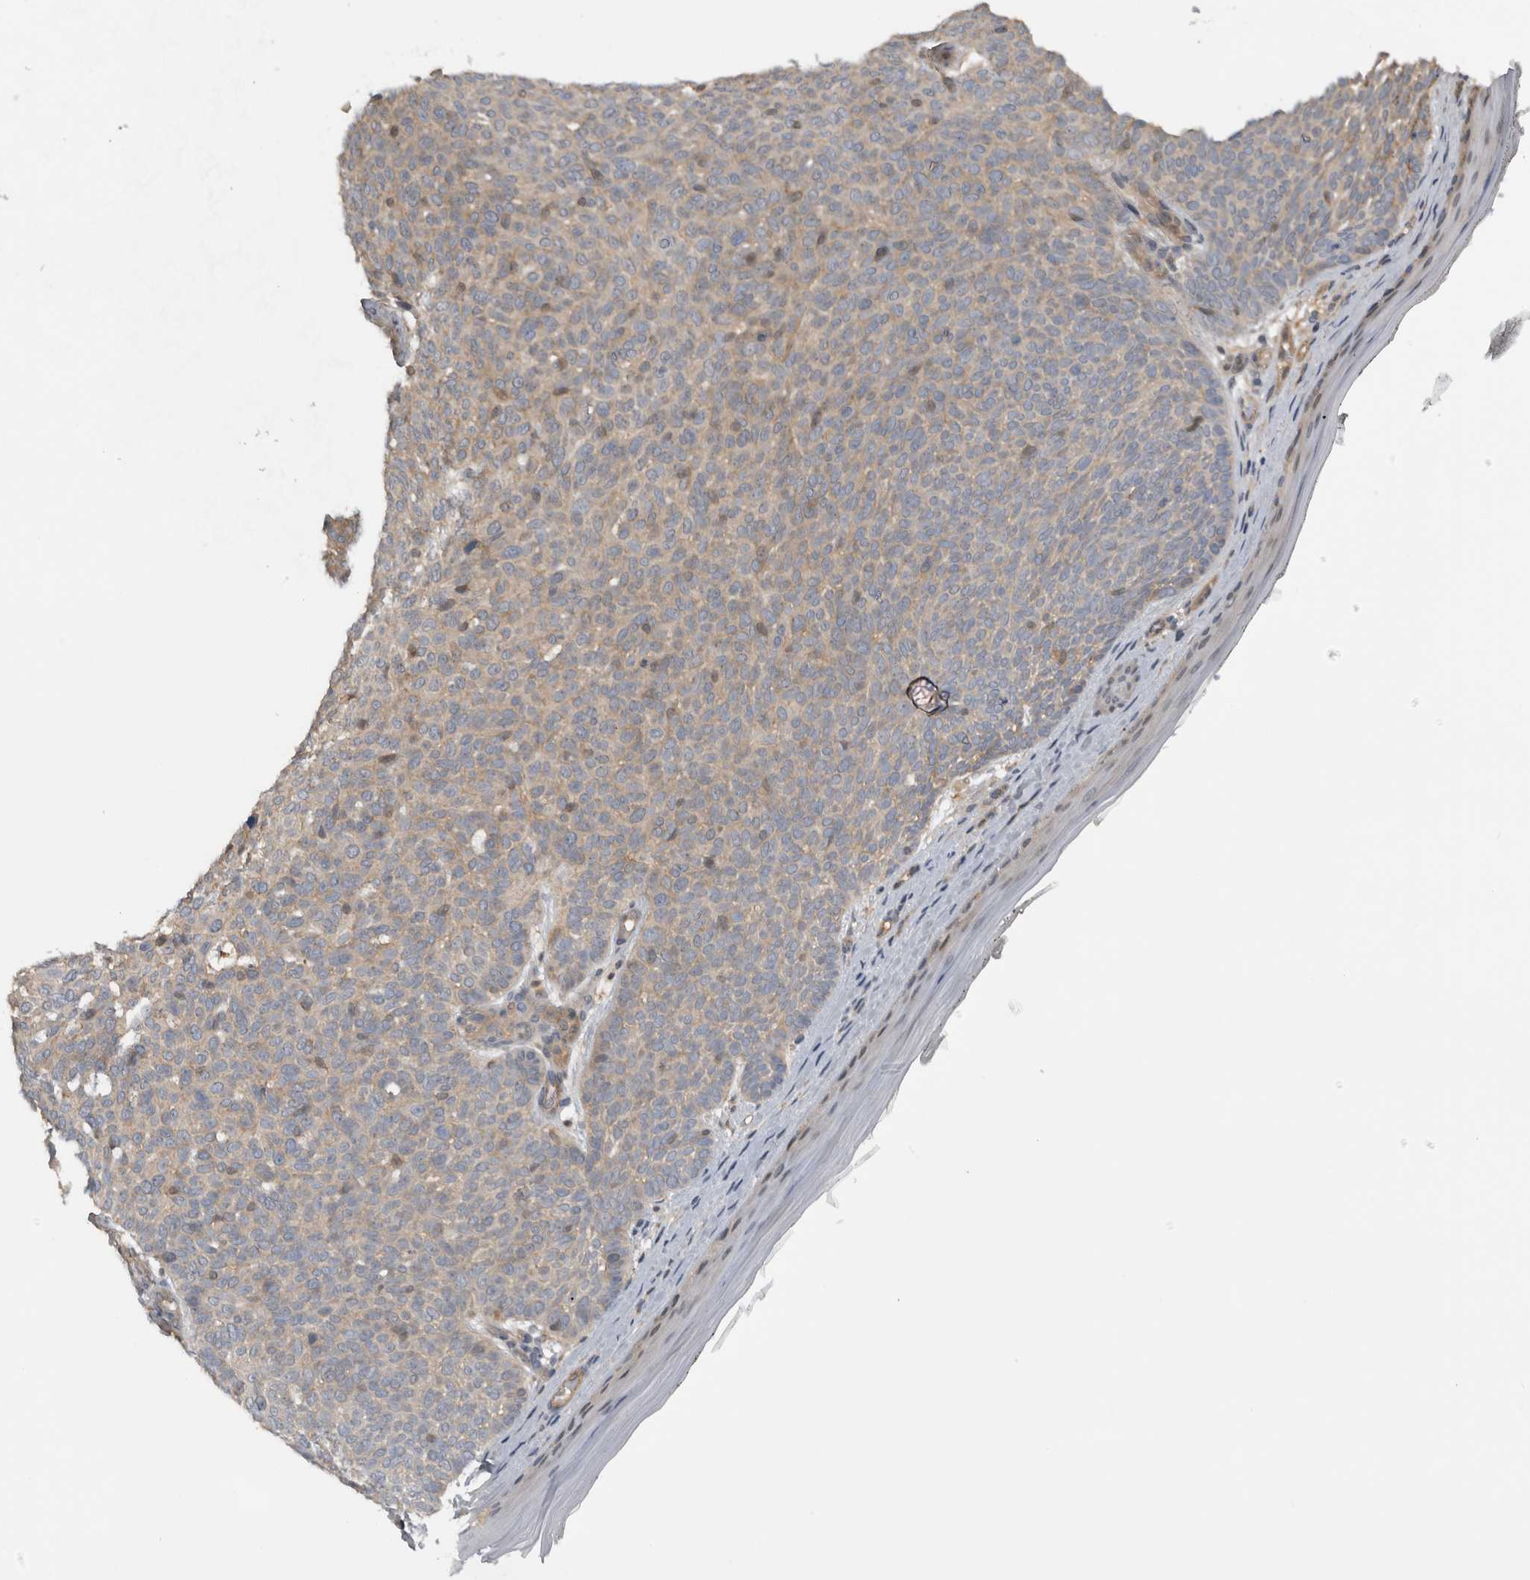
{"staining": {"intensity": "weak", "quantity": "<25%", "location": "cytoplasmic/membranous"}, "tissue": "skin cancer", "cell_type": "Tumor cells", "image_type": "cancer", "snomed": [{"axis": "morphology", "description": "Basal cell carcinoma"}, {"axis": "topography", "description": "Skin"}], "caption": "This is a image of immunohistochemistry staining of skin cancer, which shows no staining in tumor cells. (DAB IHC, high magnification).", "gene": "NAPRT", "patient": {"sex": "male", "age": 61}}